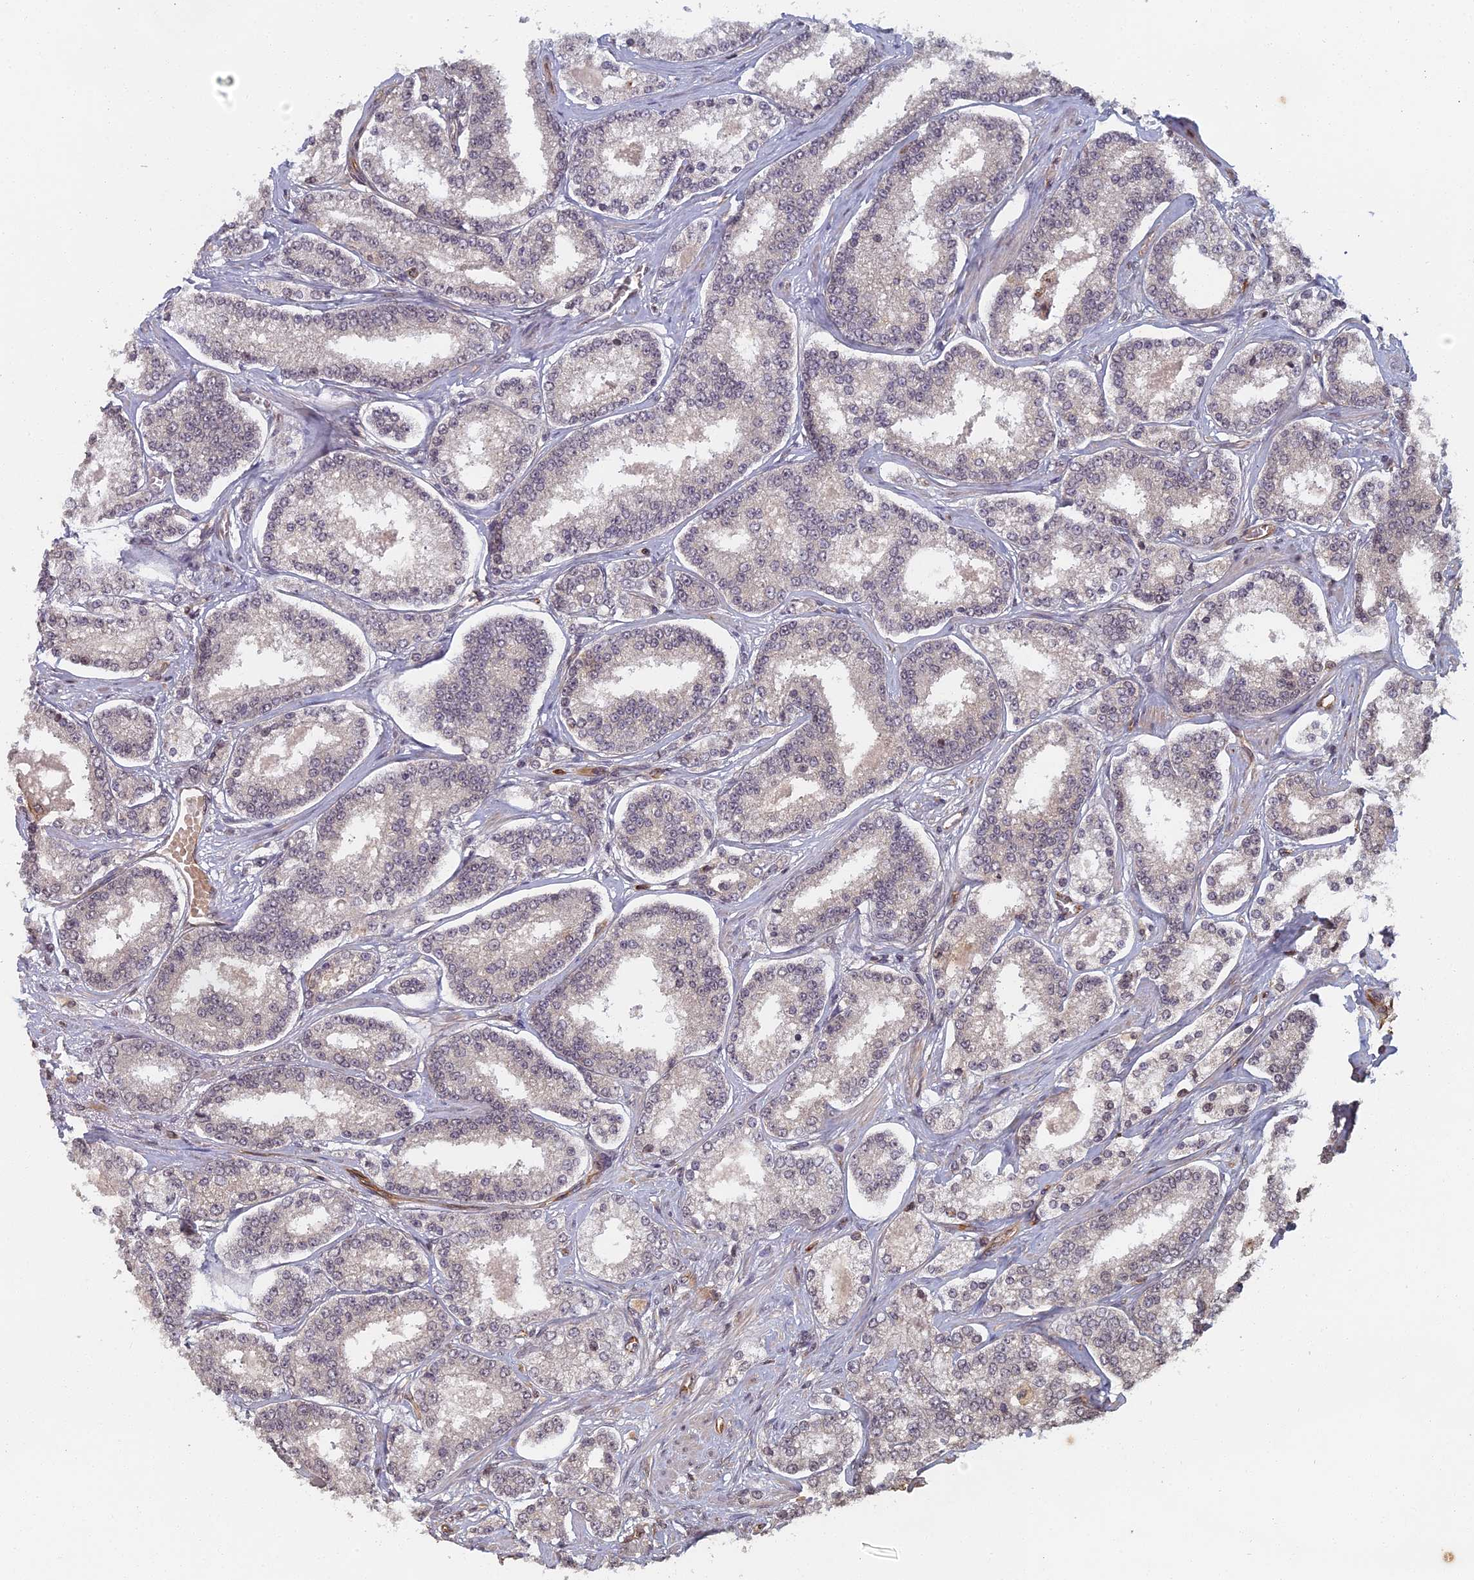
{"staining": {"intensity": "negative", "quantity": "none", "location": "none"}, "tissue": "prostate cancer", "cell_type": "Tumor cells", "image_type": "cancer", "snomed": [{"axis": "morphology", "description": "Normal tissue, NOS"}, {"axis": "morphology", "description": "Adenocarcinoma, High grade"}, {"axis": "topography", "description": "Prostate"}], "caption": "Prostate cancer was stained to show a protein in brown. There is no significant expression in tumor cells.", "gene": "ABCB10", "patient": {"sex": "male", "age": 83}}